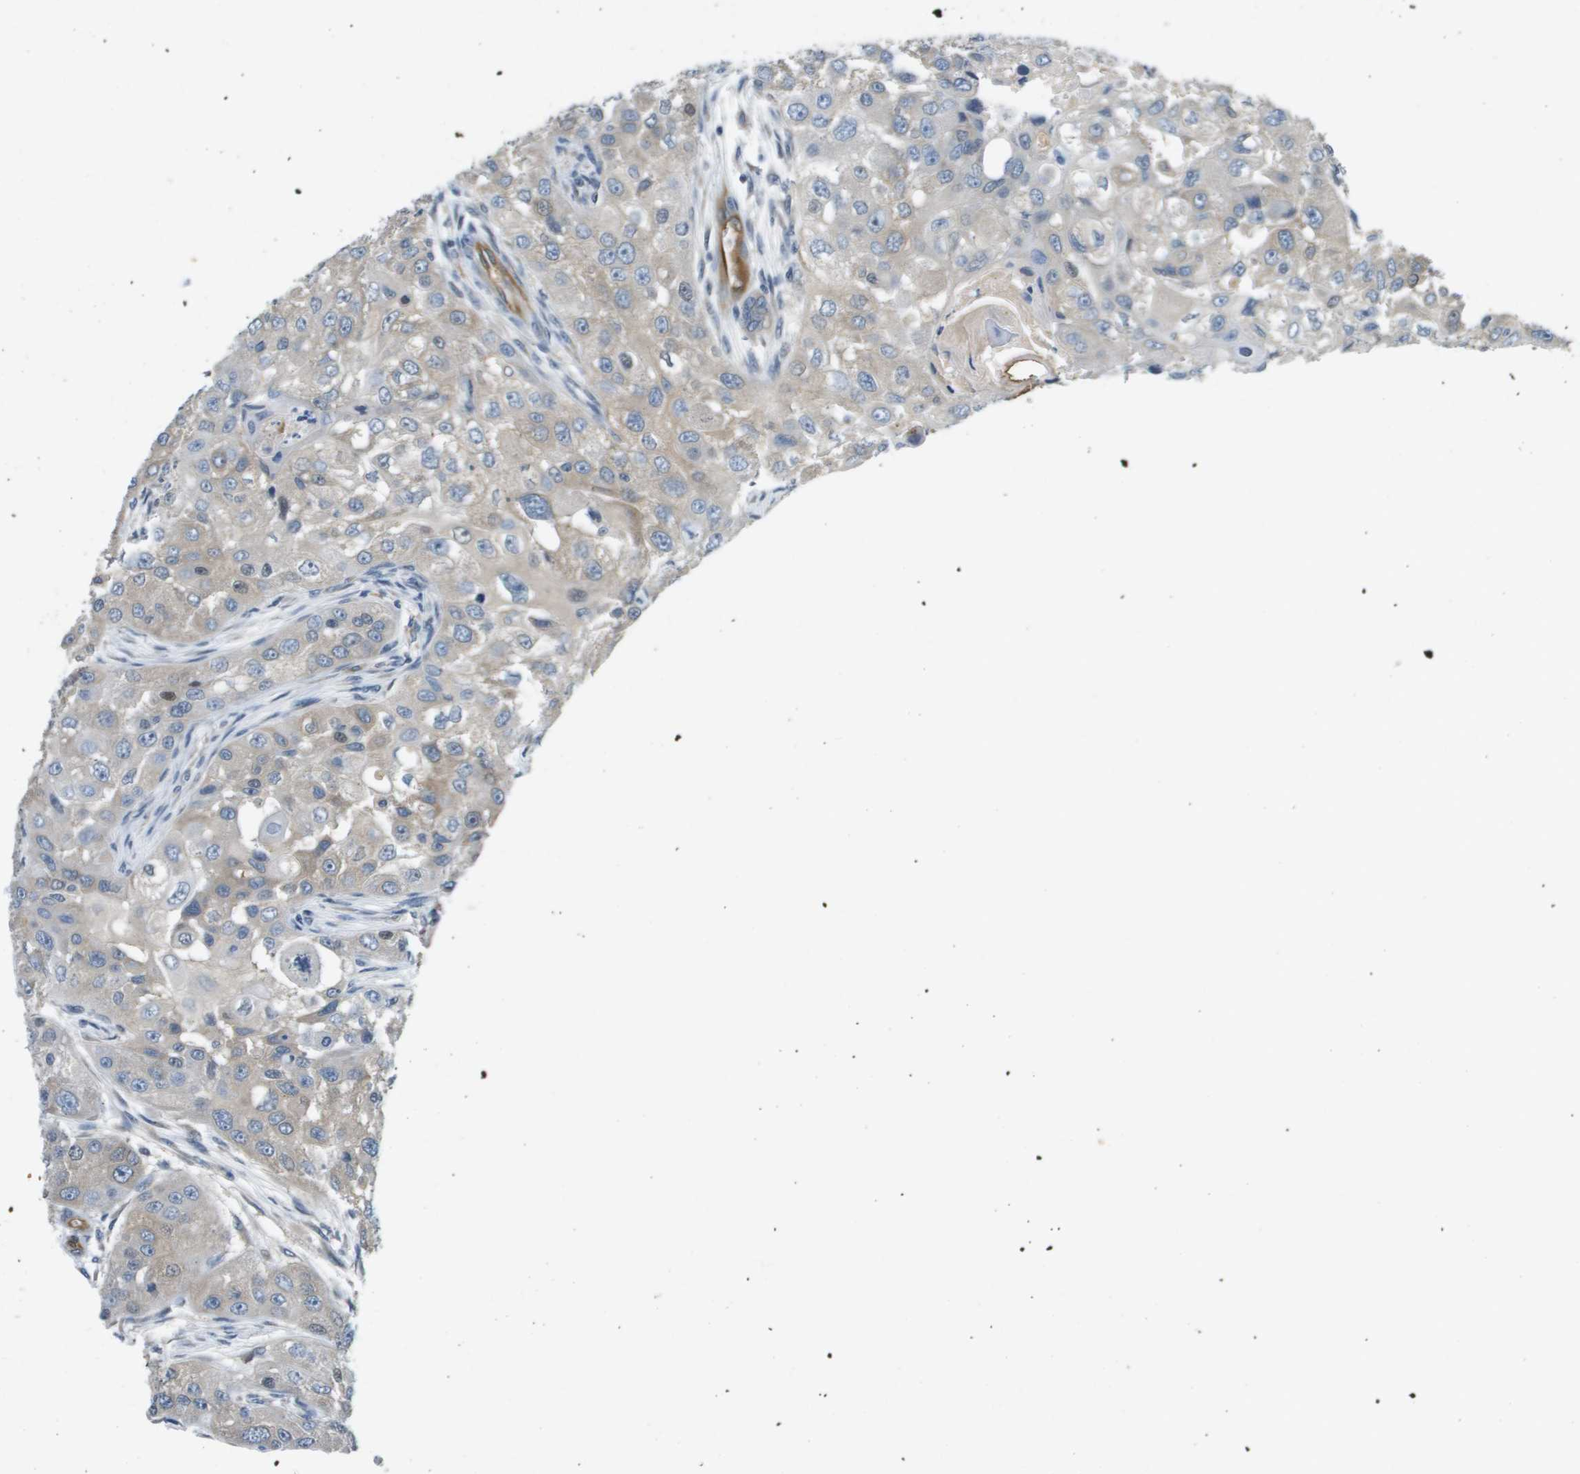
{"staining": {"intensity": "weak", "quantity": "<25%", "location": "cytoplasmic/membranous"}, "tissue": "head and neck cancer", "cell_type": "Tumor cells", "image_type": "cancer", "snomed": [{"axis": "morphology", "description": "Normal tissue, NOS"}, {"axis": "morphology", "description": "Squamous cell carcinoma, NOS"}, {"axis": "topography", "description": "Skeletal muscle"}, {"axis": "topography", "description": "Head-Neck"}], "caption": "The micrograph reveals no significant expression in tumor cells of head and neck squamous cell carcinoma.", "gene": "PGAP3", "patient": {"sex": "male", "age": 51}}